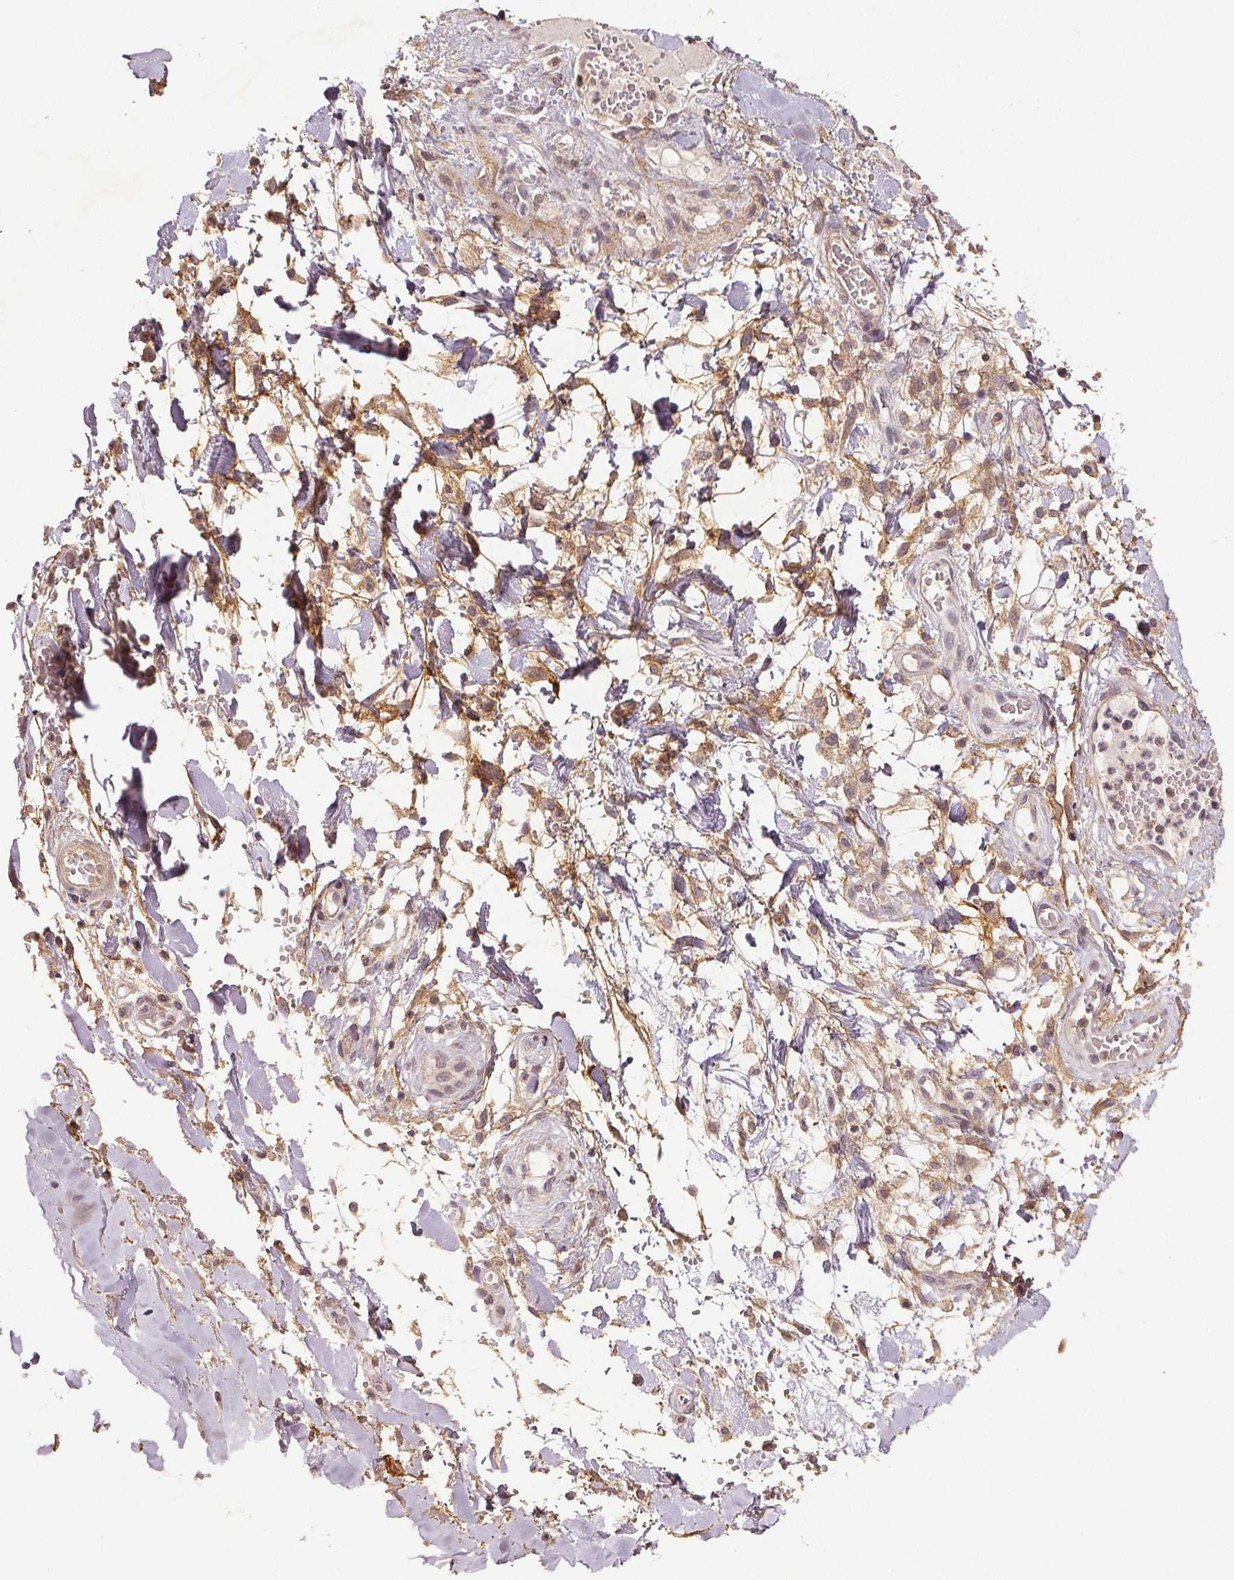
{"staining": {"intensity": "moderate", "quantity": "<25%", "location": "cytoplasmic/membranous"}, "tissue": "adipose tissue", "cell_type": "Adipocytes", "image_type": "normal", "snomed": [{"axis": "morphology", "description": "Normal tissue, NOS"}, {"axis": "topography", "description": "Cartilage tissue"}, {"axis": "topography", "description": "Nasopharynx"}, {"axis": "topography", "description": "Thyroid gland"}], "caption": "Protein analysis of normal adipose tissue displays moderate cytoplasmic/membranous staining in approximately <25% of adipocytes.", "gene": "EPHB3", "patient": {"sex": "male", "age": 63}}